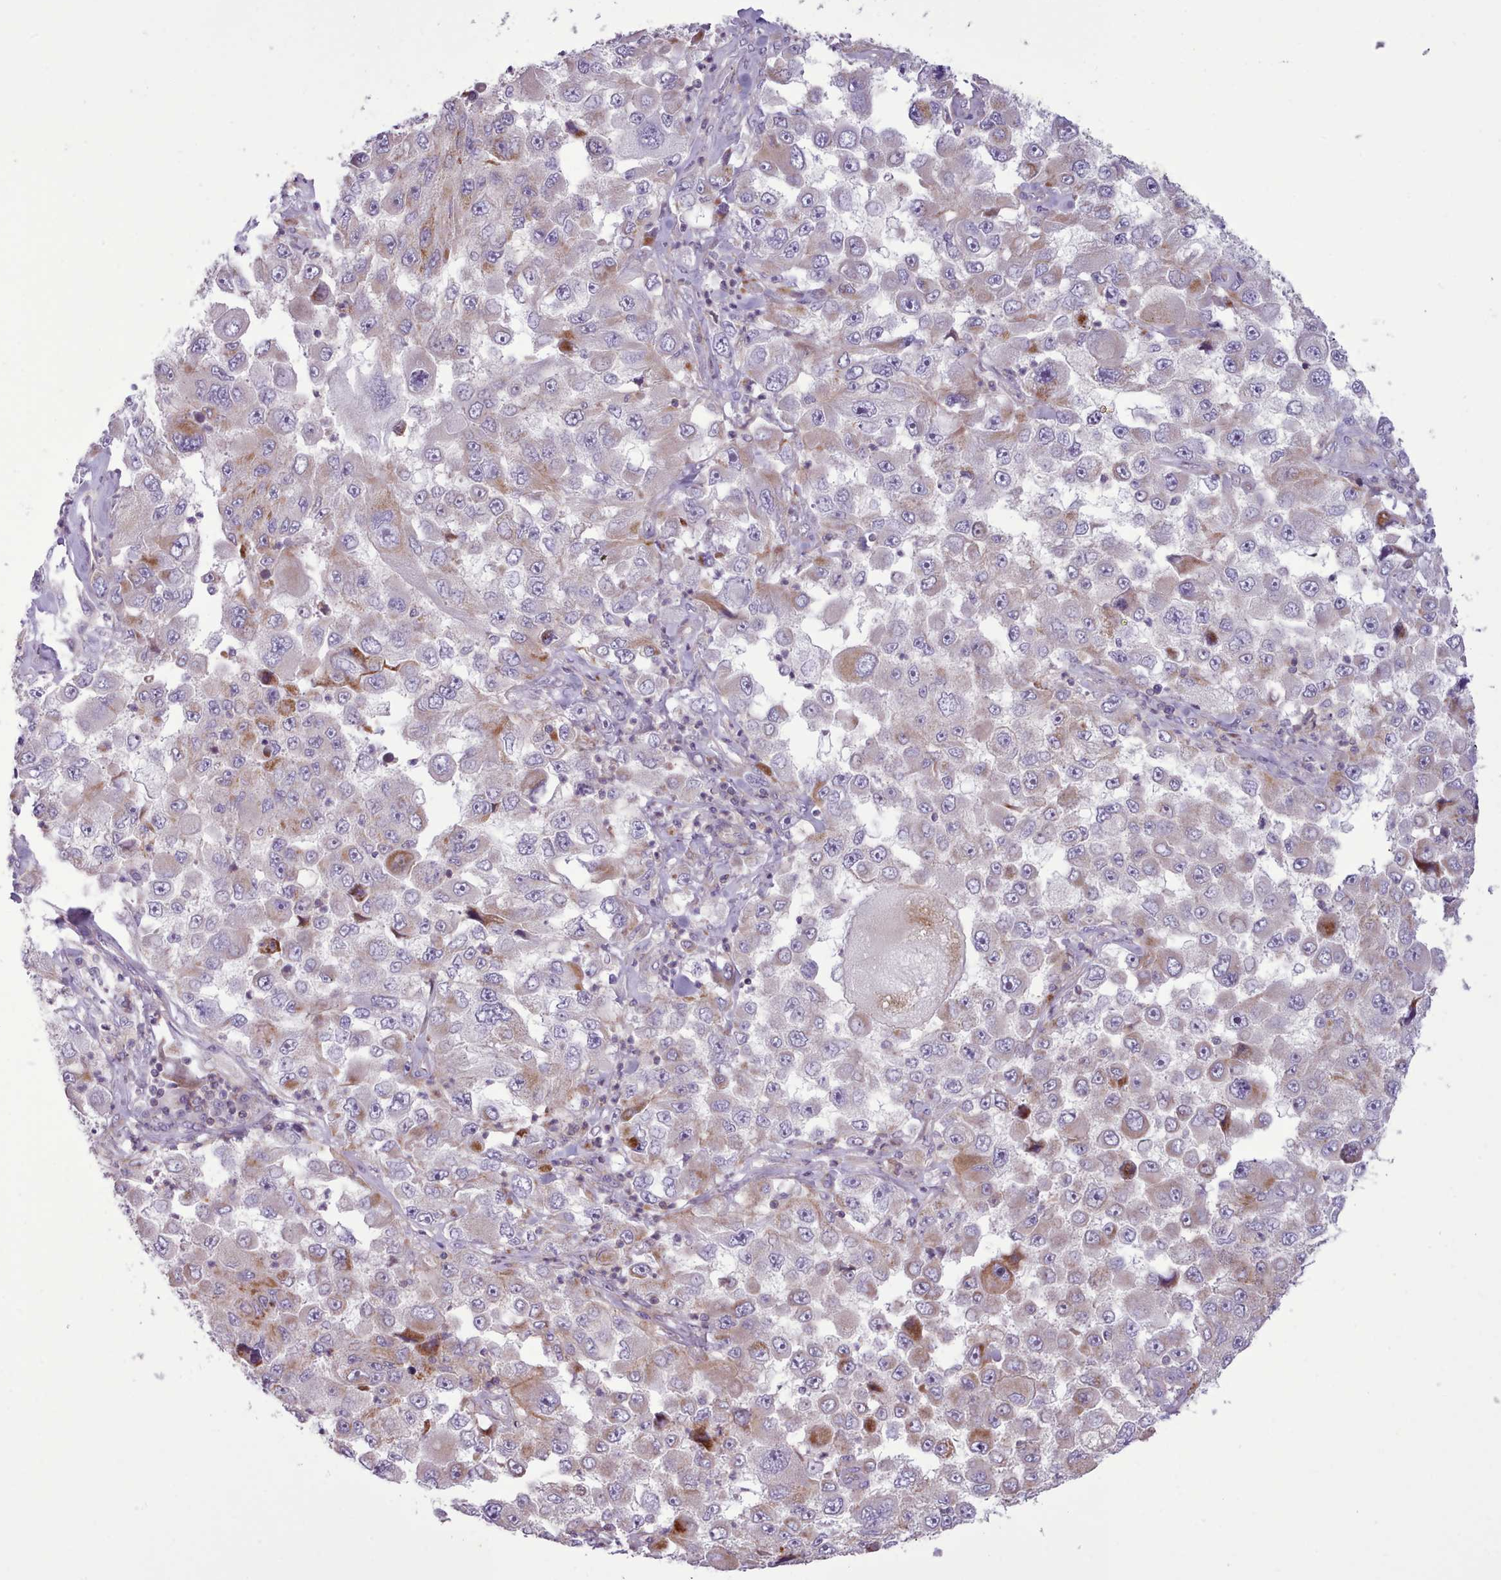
{"staining": {"intensity": "moderate", "quantity": "<25%", "location": "cytoplasmic/membranous"}, "tissue": "melanoma", "cell_type": "Tumor cells", "image_type": "cancer", "snomed": [{"axis": "morphology", "description": "Malignant melanoma, Metastatic site"}, {"axis": "topography", "description": "Lymph node"}], "caption": "Protein expression analysis of human malignant melanoma (metastatic site) reveals moderate cytoplasmic/membranous expression in approximately <25% of tumor cells. (DAB (3,3'-diaminobenzidine) IHC, brown staining for protein, blue staining for nuclei).", "gene": "TENT4B", "patient": {"sex": "male", "age": 62}}